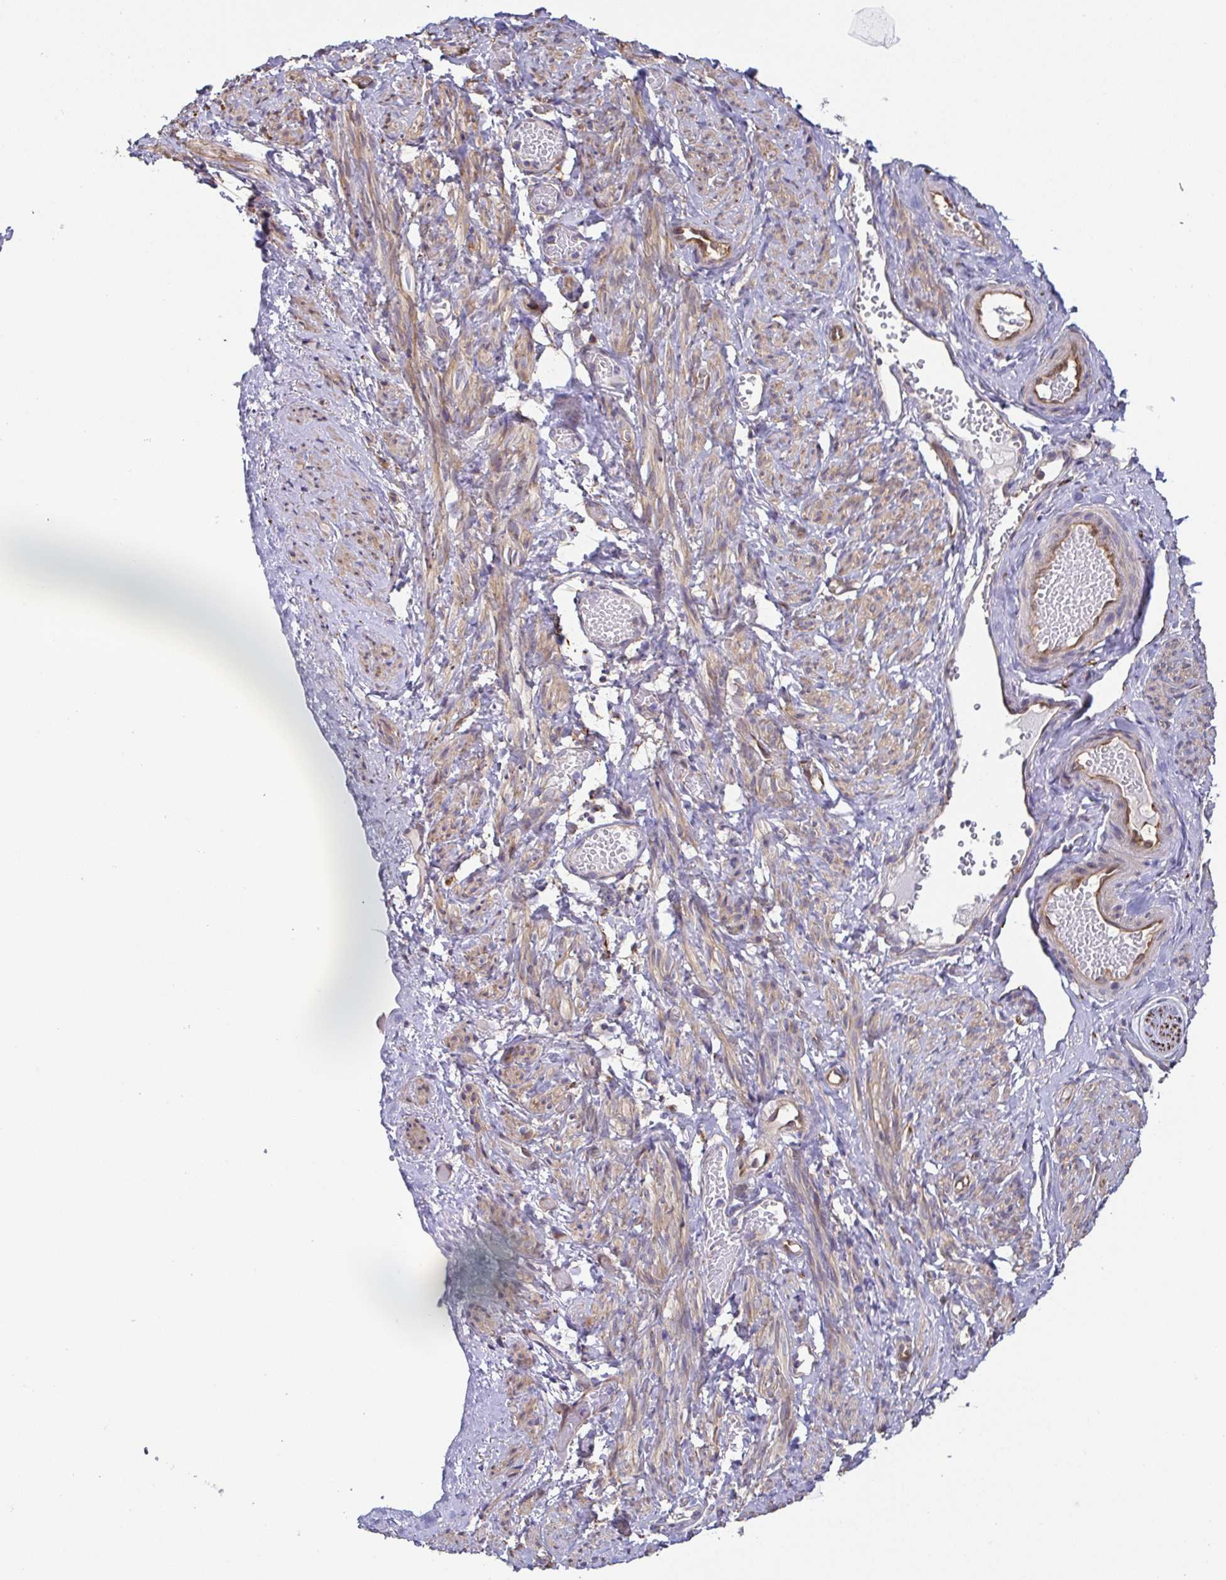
{"staining": {"intensity": "weak", "quantity": "25%-75%", "location": "cytoplasmic/membranous"}, "tissue": "smooth muscle", "cell_type": "Smooth muscle cells", "image_type": "normal", "snomed": [{"axis": "morphology", "description": "Normal tissue, NOS"}, {"axis": "topography", "description": "Smooth muscle"}], "caption": "Protein positivity by IHC displays weak cytoplasmic/membranous expression in about 25%-75% of smooth muscle cells in unremarkable smooth muscle. The staining was performed using DAB (3,3'-diaminobenzidine), with brown indicating positive protein expression. Nuclei are stained blue with hematoxylin.", "gene": "EIF3D", "patient": {"sex": "female", "age": 65}}